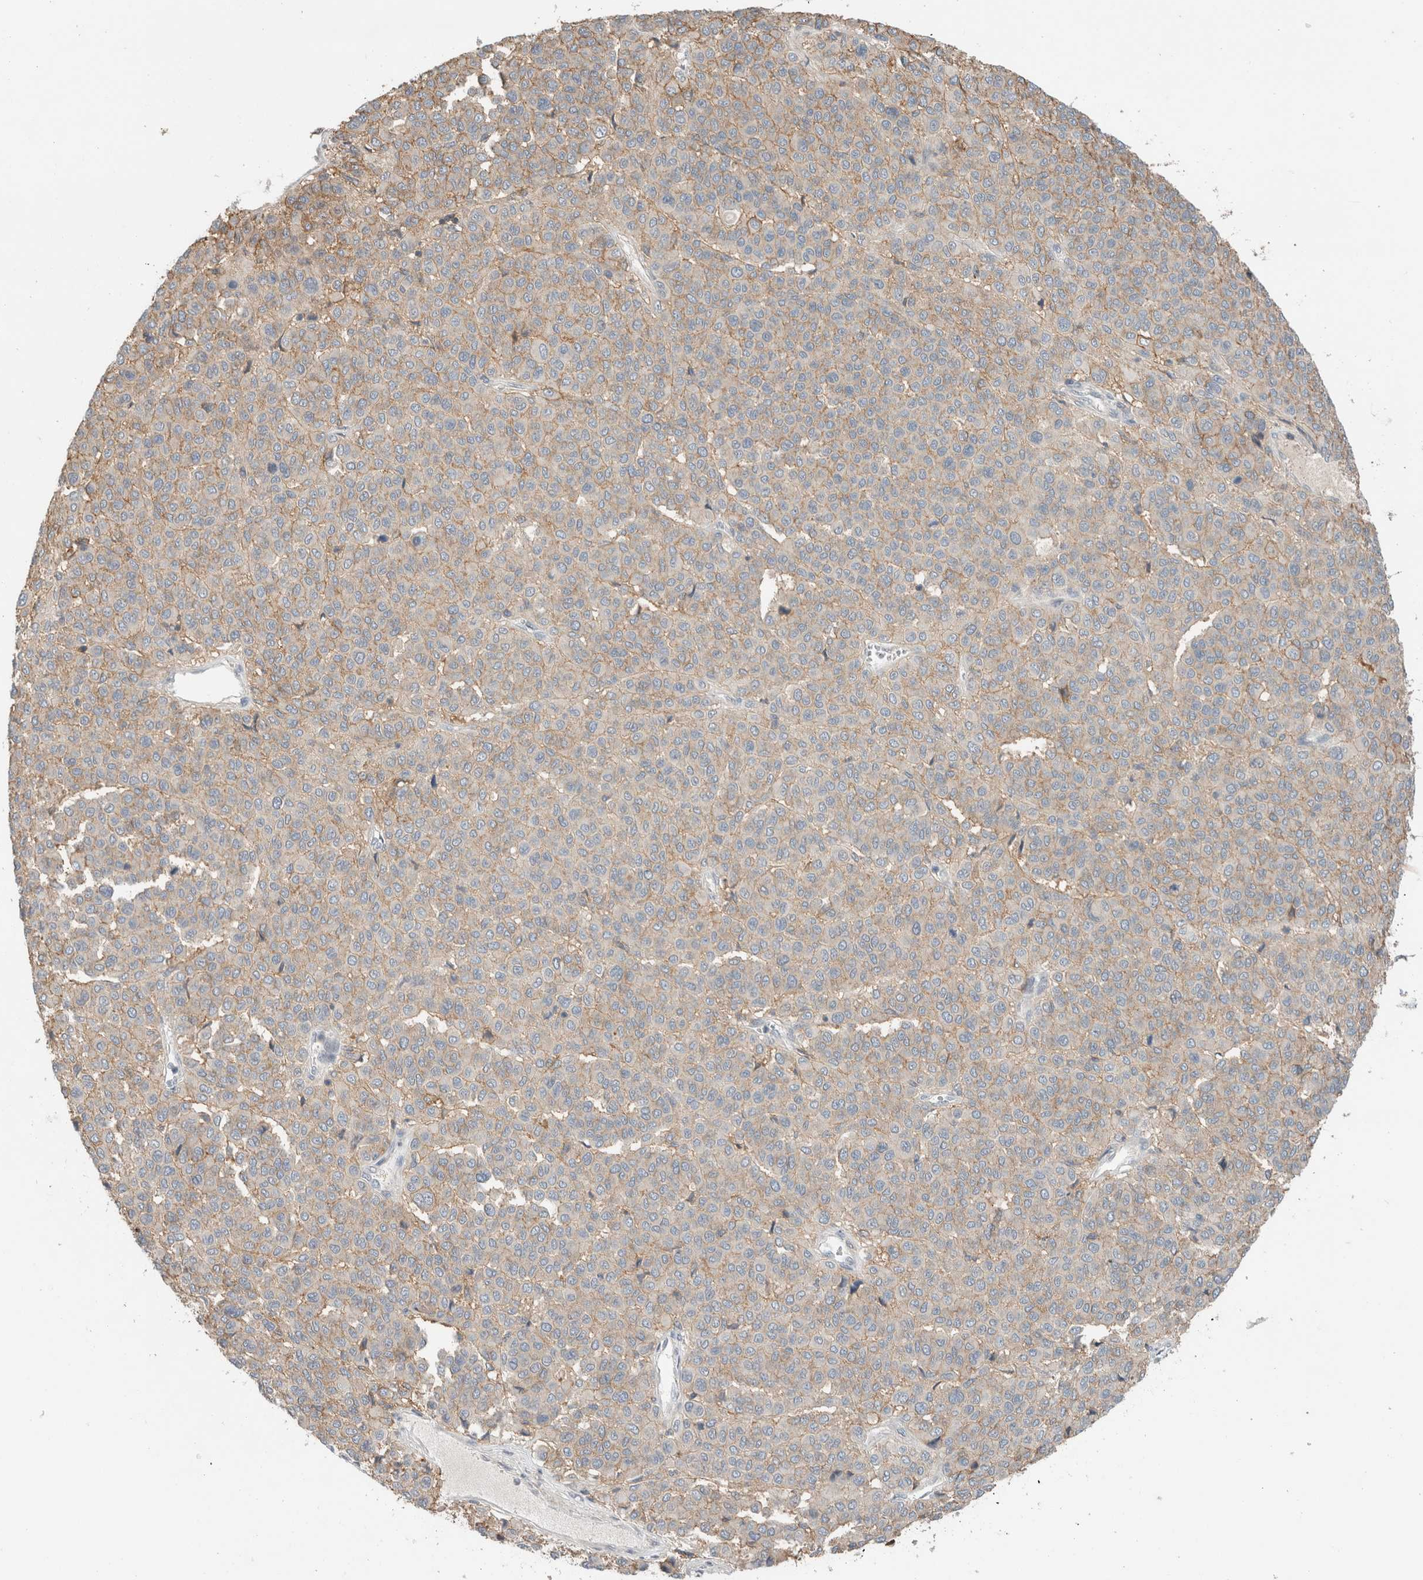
{"staining": {"intensity": "weak", "quantity": "25%-75%", "location": "cytoplasmic/membranous"}, "tissue": "melanoma", "cell_type": "Tumor cells", "image_type": "cancer", "snomed": [{"axis": "morphology", "description": "Malignant melanoma, Metastatic site"}, {"axis": "topography", "description": "Pancreas"}], "caption": "Protein expression analysis of malignant melanoma (metastatic site) exhibits weak cytoplasmic/membranous positivity in about 25%-75% of tumor cells.", "gene": "ERCC6L2", "patient": {"sex": "female", "age": 30}}